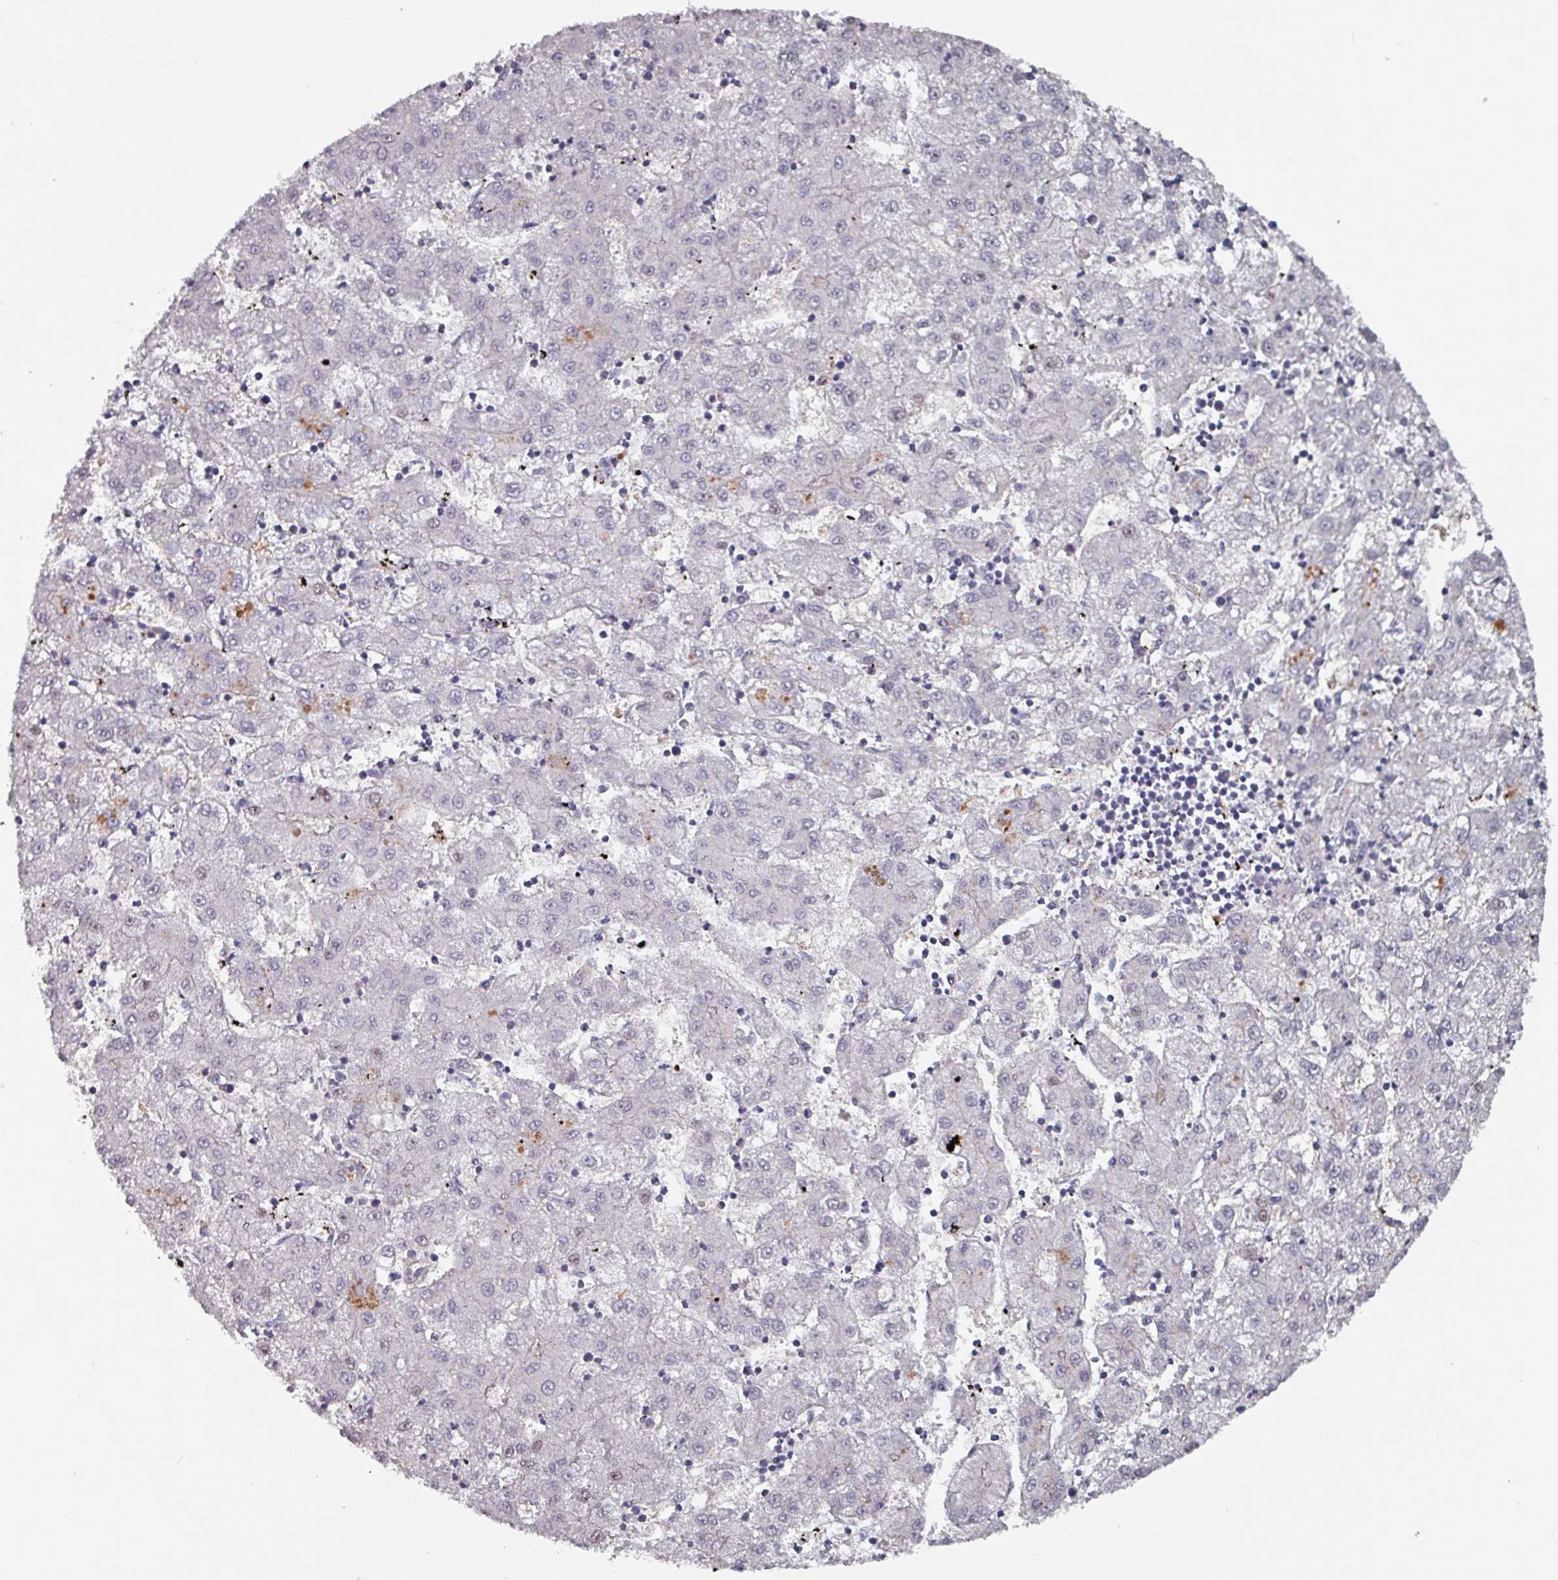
{"staining": {"intensity": "negative", "quantity": "none", "location": "none"}, "tissue": "liver cancer", "cell_type": "Tumor cells", "image_type": "cancer", "snomed": [{"axis": "morphology", "description": "Carcinoma, Hepatocellular, NOS"}, {"axis": "topography", "description": "Liver"}], "caption": "Photomicrograph shows no protein expression in tumor cells of liver cancer (hepatocellular carcinoma) tissue.", "gene": "ZNF816-ZNF321P", "patient": {"sex": "male", "age": 72}}